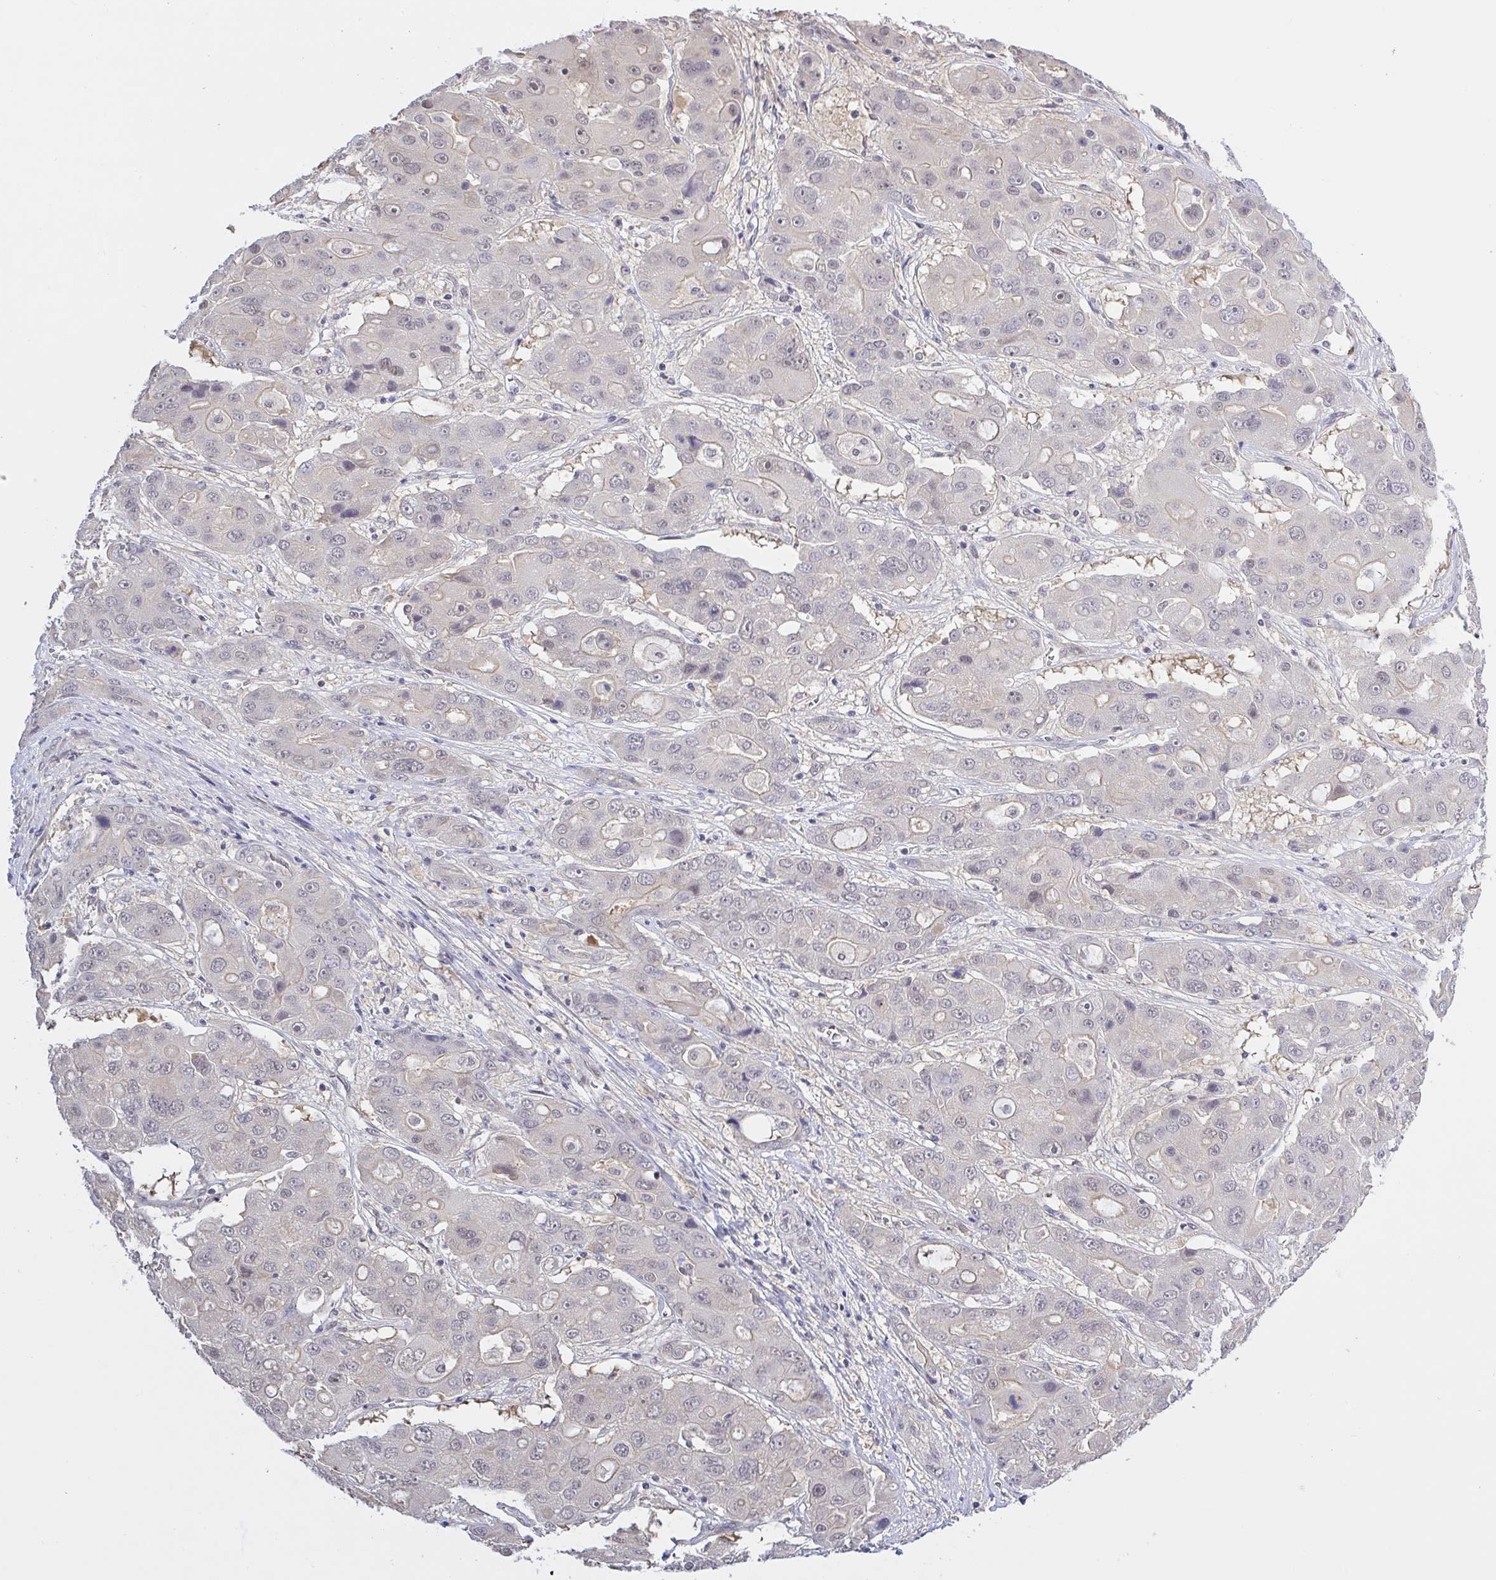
{"staining": {"intensity": "weak", "quantity": "<25%", "location": "nuclear"}, "tissue": "liver cancer", "cell_type": "Tumor cells", "image_type": "cancer", "snomed": [{"axis": "morphology", "description": "Cholangiocarcinoma"}, {"axis": "topography", "description": "Liver"}], "caption": "Tumor cells show no significant staining in liver cancer (cholangiocarcinoma).", "gene": "HYPK", "patient": {"sex": "male", "age": 67}}